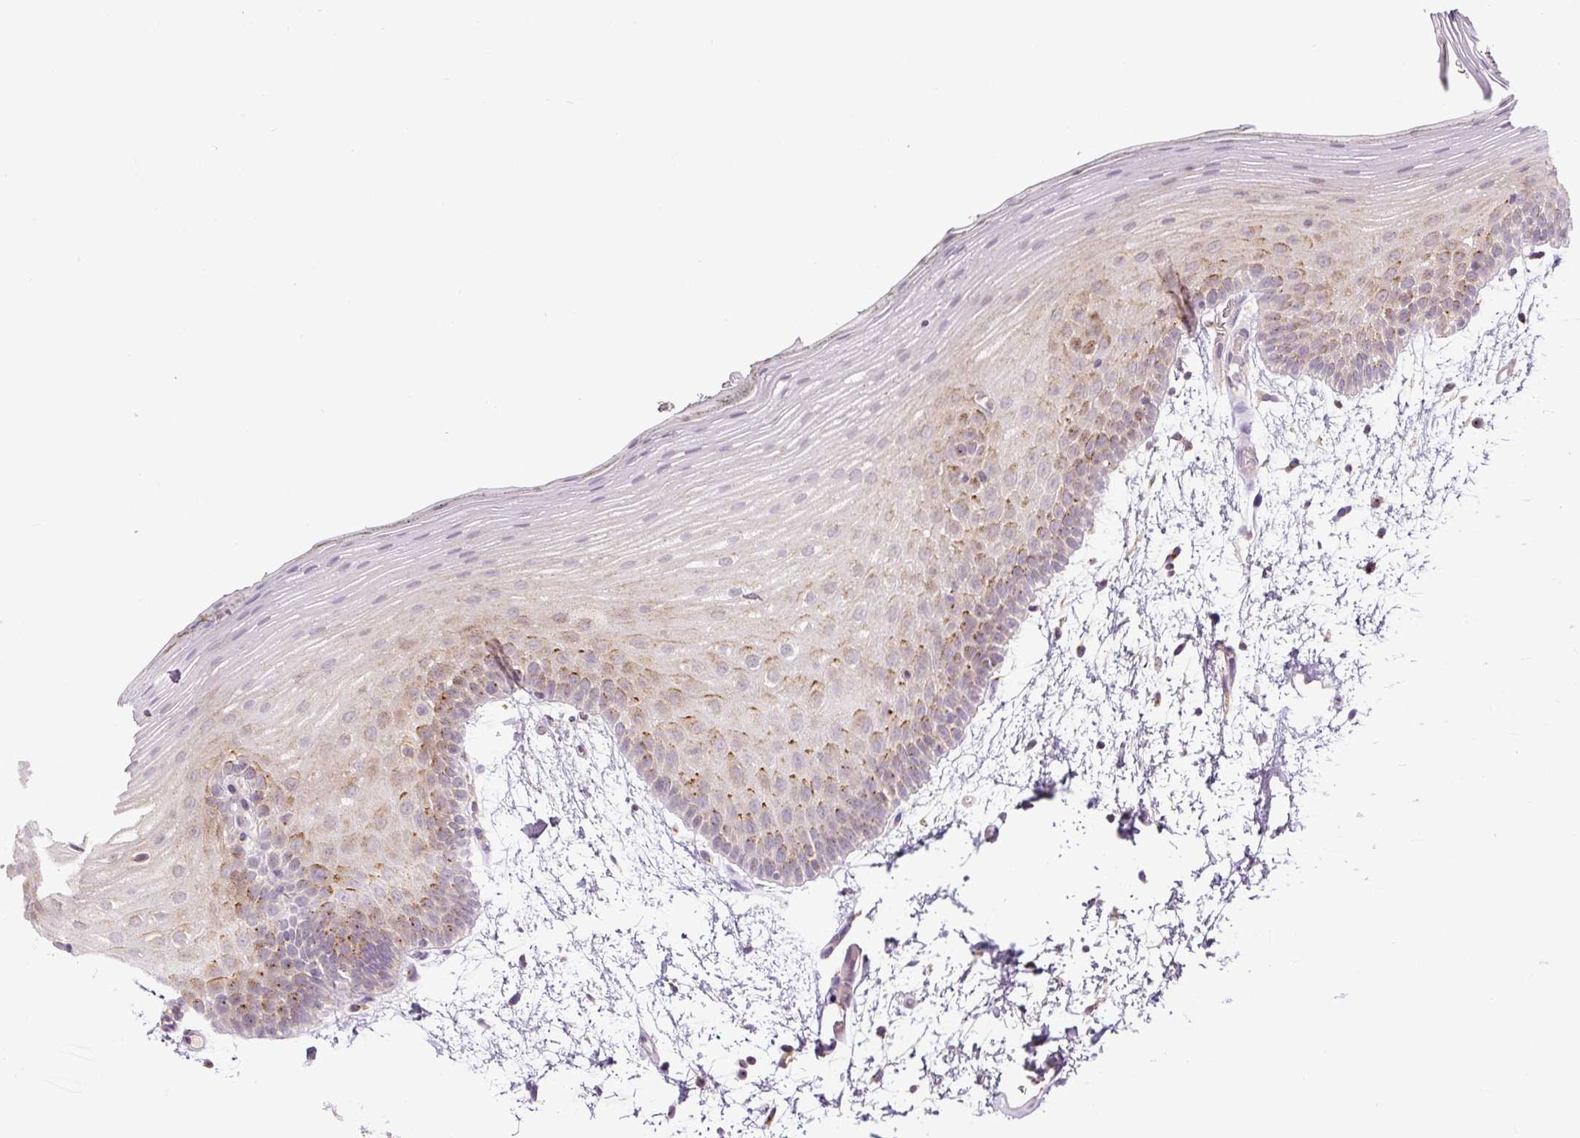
{"staining": {"intensity": "moderate", "quantity": ">75%", "location": "cytoplasmic/membranous"}, "tissue": "oral mucosa", "cell_type": "Squamous epithelial cells", "image_type": "normal", "snomed": [{"axis": "morphology", "description": "Normal tissue, NOS"}, {"axis": "morphology", "description": "Squamous cell carcinoma, NOS"}, {"axis": "topography", "description": "Oral tissue"}, {"axis": "topography", "description": "Head-Neck"}], "caption": "Protein analysis of benign oral mucosa displays moderate cytoplasmic/membranous expression in approximately >75% of squamous epithelial cells. Immunohistochemistry (ihc) stains the protein of interest in brown and the nuclei are stained blue.", "gene": "PCM1", "patient": {"sex": "female", "age": 81}}